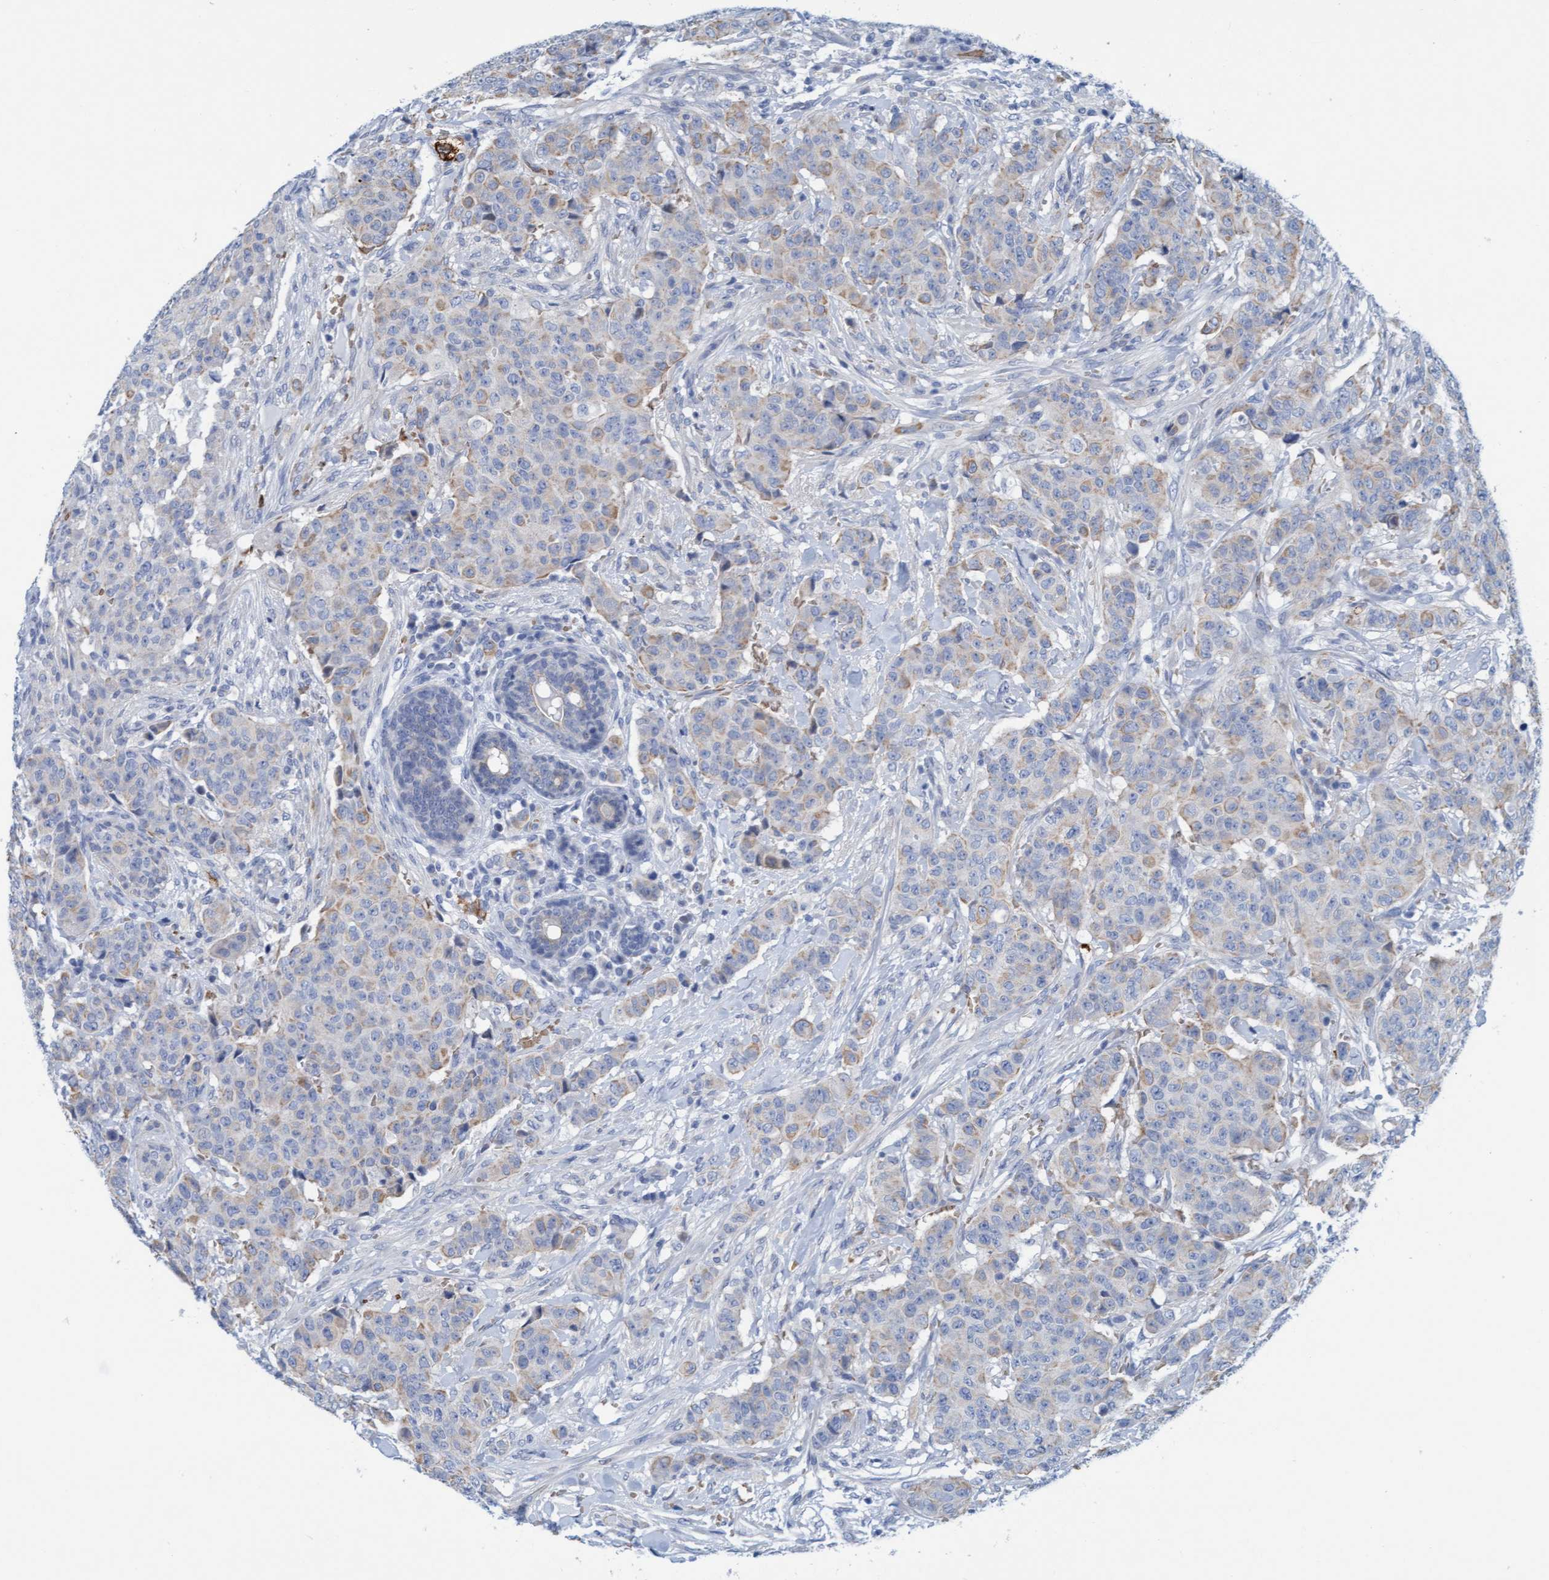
{"staining": {"intensity": "weak", "quantity": "25%-75%", "location": "cytoplasmic/membranous"}, "tissue": "breast cancer", "cell_type": "Tumor cells", "image_type": "cancer", "snomed": [{"axis": "morphology", "description": "Normal tissue, NOS"}, {"axis": "morphology", "description": "Duct carcinoma"}, {"axis": "topography", "description": "Breast"}], "caption": "Weak cytoplasmic/membranous staining for a protein is appreciated in approximately 25%-75% of tumor cells of breast infiltrating ductal carcinoma using IHC.", "gene": "P2RX5", "patient": {"sex": "female", "age": 40}}